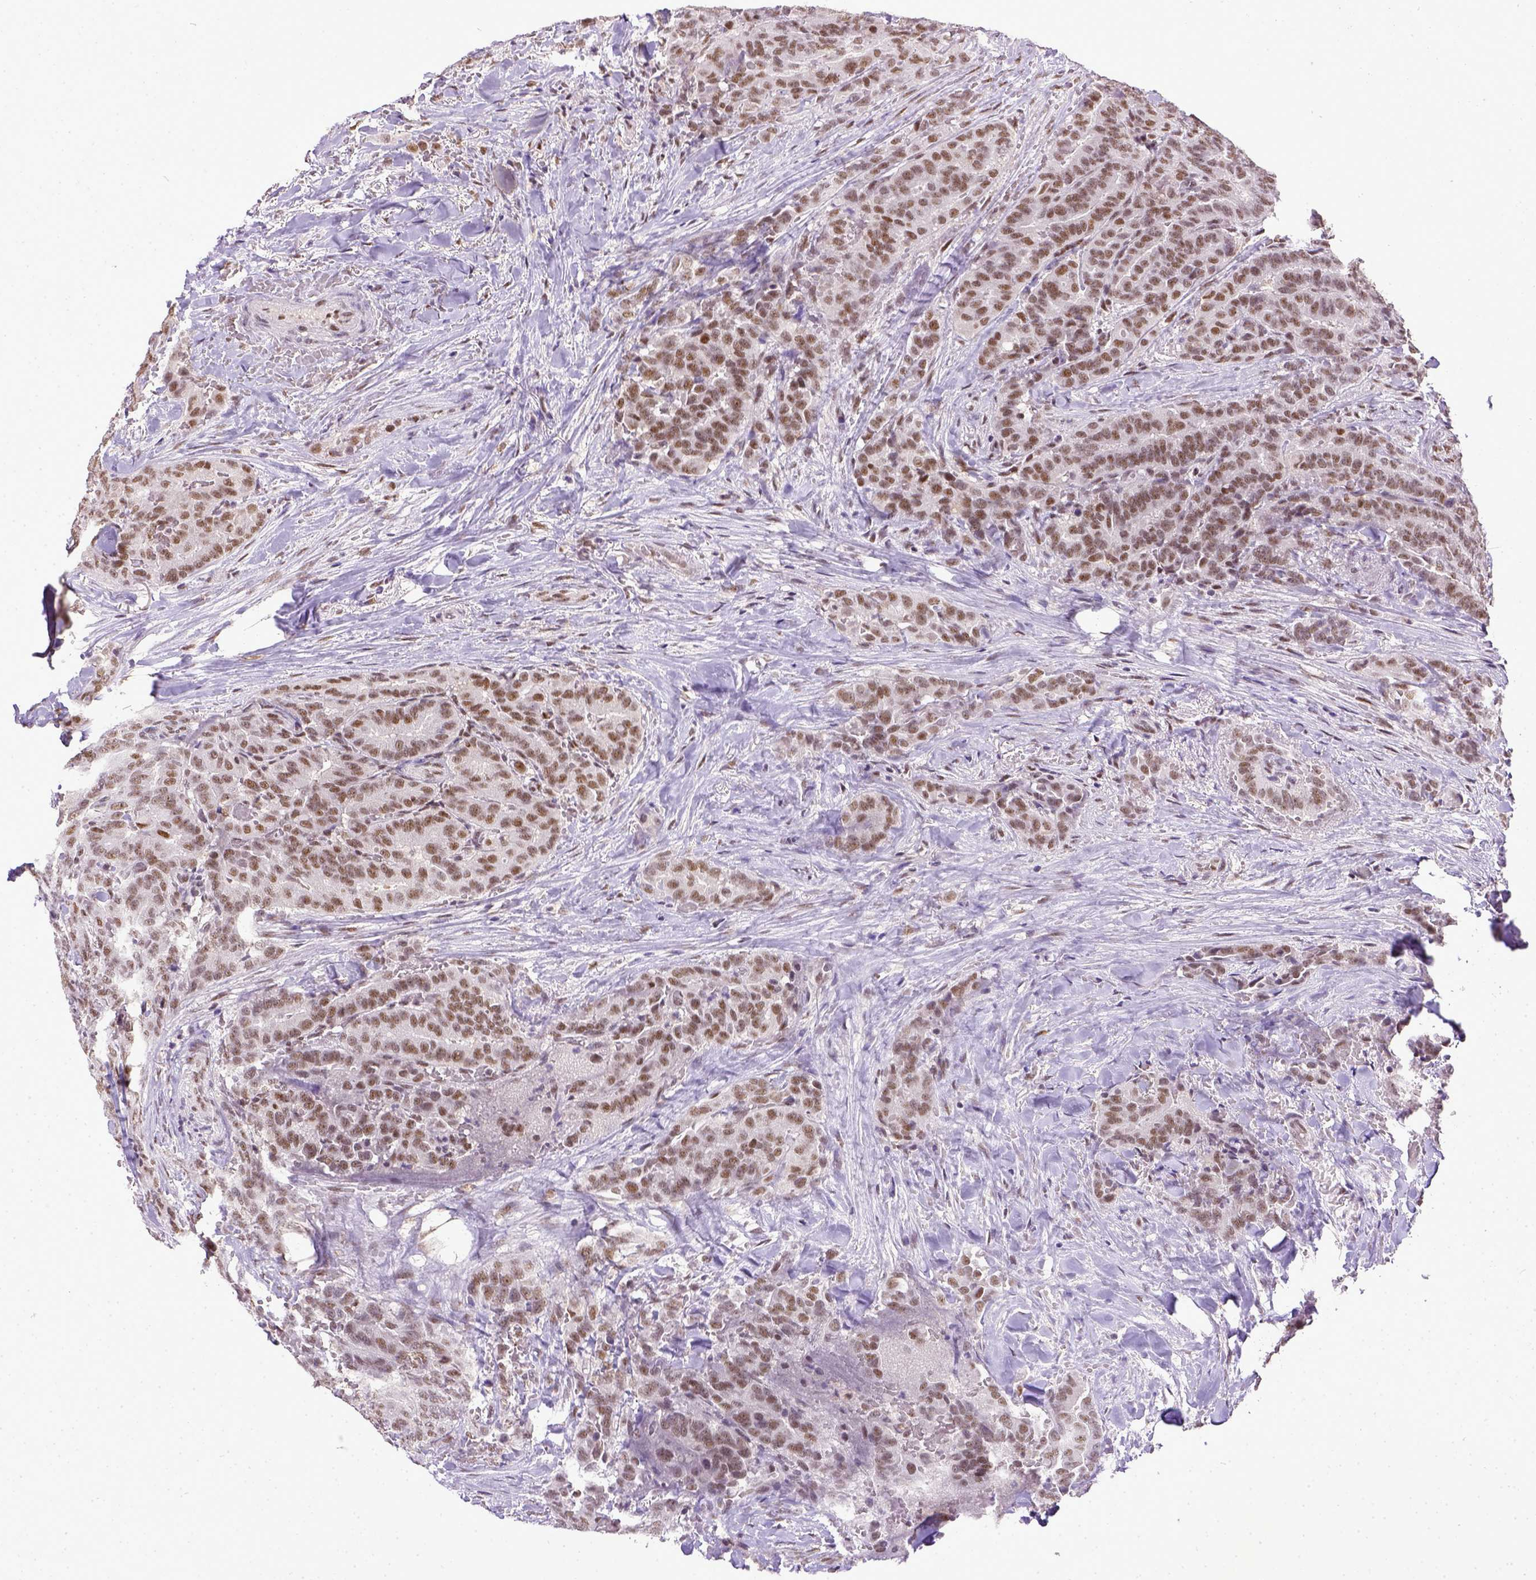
{"staining": {"intensity": "moderate", "quantity": ">75%", "location": "nuclear"}, "tissue": "thyroid cancer", "cell_type": "Tumor cells", "image_type": "cancer", "snomed": [{"axis": "morphology", "description": "Papillary adenocarcinoma, NOS"}, {"axis": "topography", "description": "Thyroid gland"}], "caption": "Thyroid papillary adenocarcinoma tissue displays moderate nuclear expression in approximately >75% of tumor cells, visualized by immunohistochemistry. The protein is stained brown, and the nuclei are stained in blue (DAB IHC with brightfield microscopy, high magnification).", "gene": "ERCC1", "patient": {"sex": "male", "age": 61}}